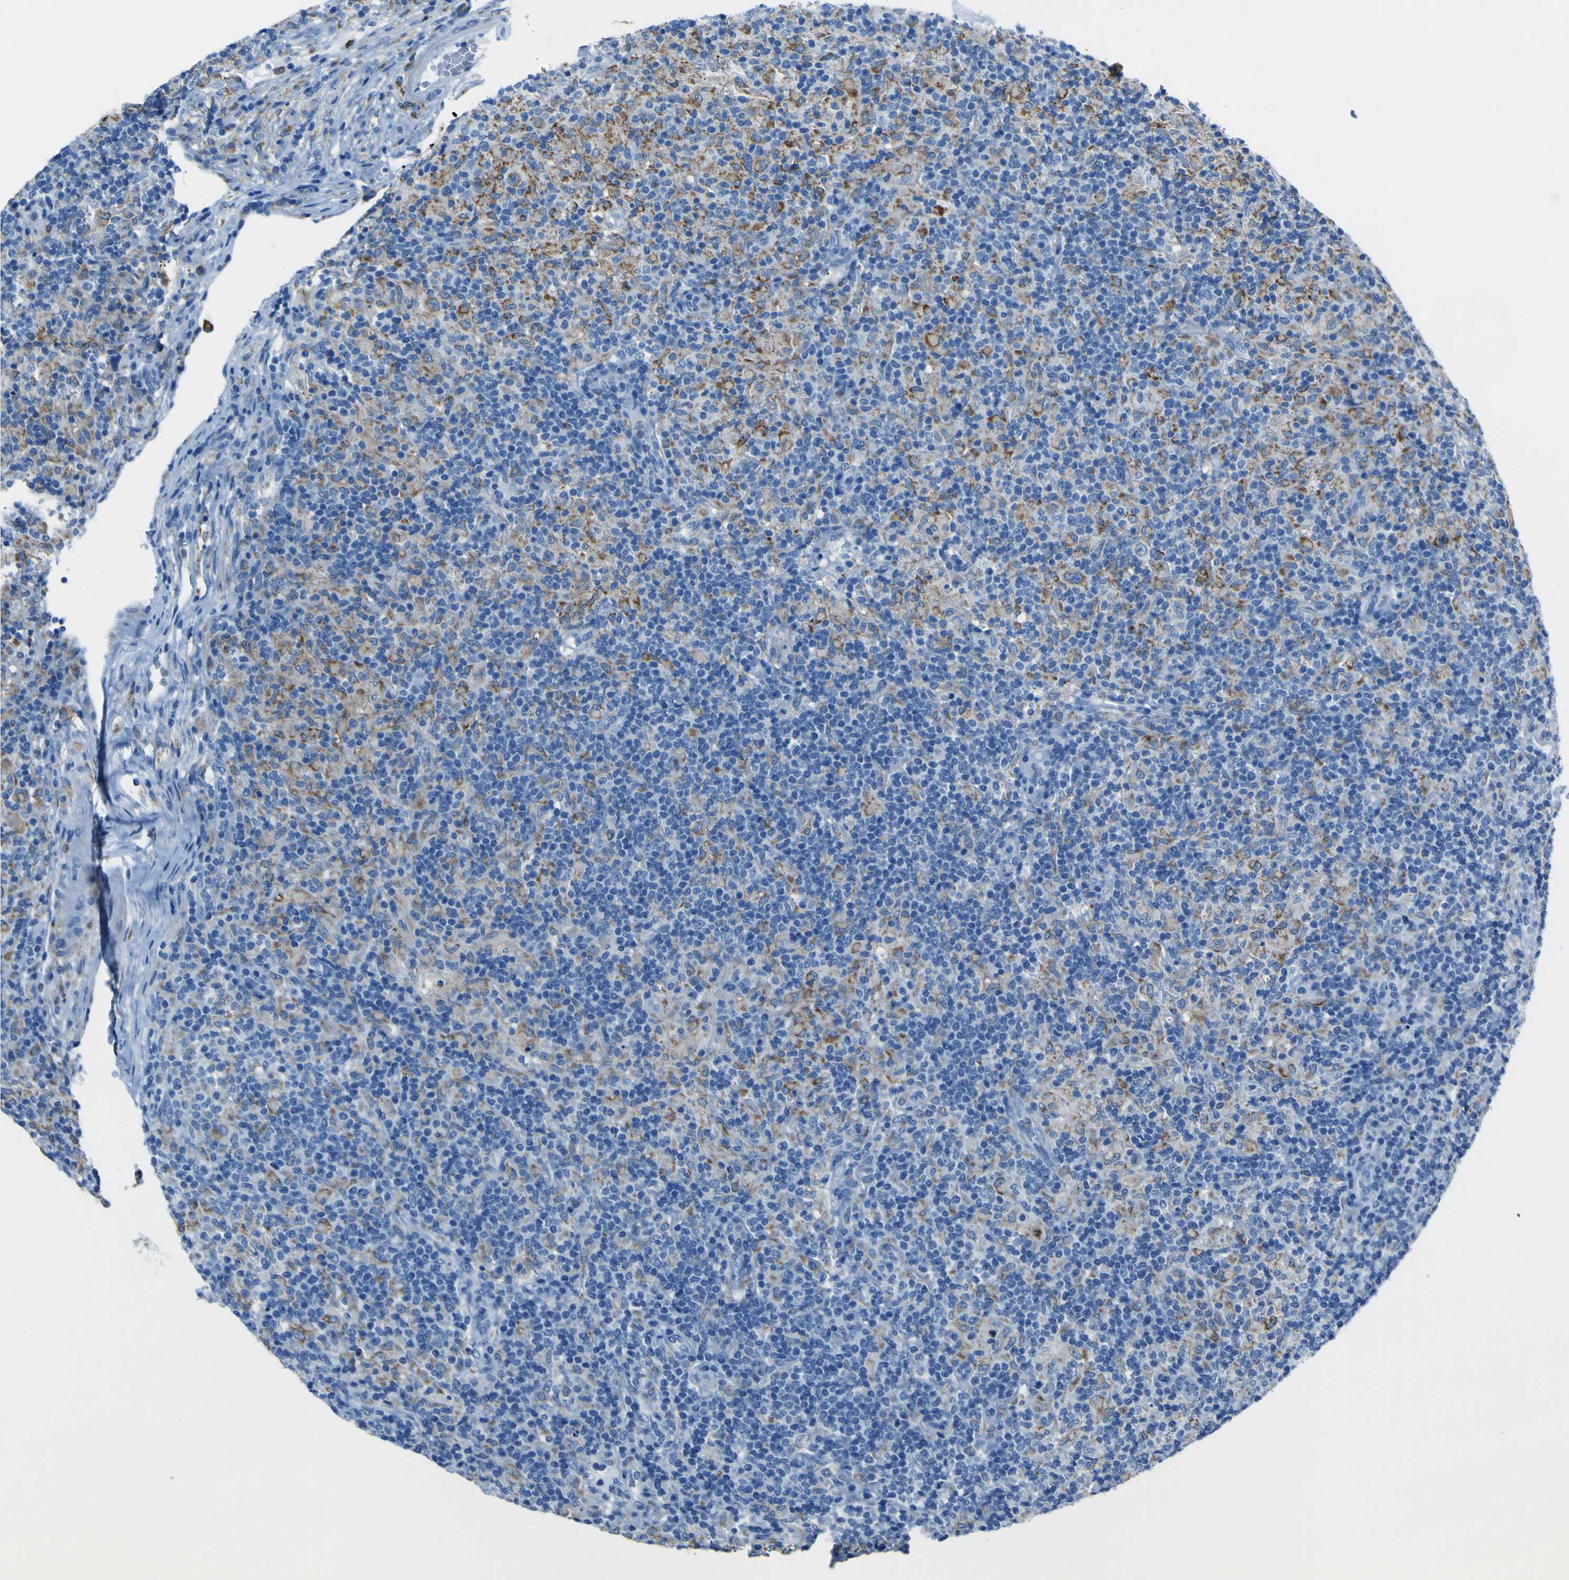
{"staining": {"intensity": "moderate", "quantity": "25%-75%", "location": "cytoplasmic/membranous"}, "tissue": "lymphoma", "cell_type": "Tumor cells", "image_type": "cancer", "snomed": [{"axis": "morphology", "description": "Hodgkin's disease, NOS"}, {"axis": "topography", "description": "Lymph node"}], "caption": "Immunohistochemical staining of human Hodgkin's disease demonstrates medium levels of moderate cytoplasmic/membranous protein positivity in about 25%-75% of tumor cells. The staining is performed using DAB brown chromogen to label protein expression. The nuclei are counter-stained blue using hematoxylin.", "gene": "ACSL1", "patient": {"sex": "male", "age": 70}}